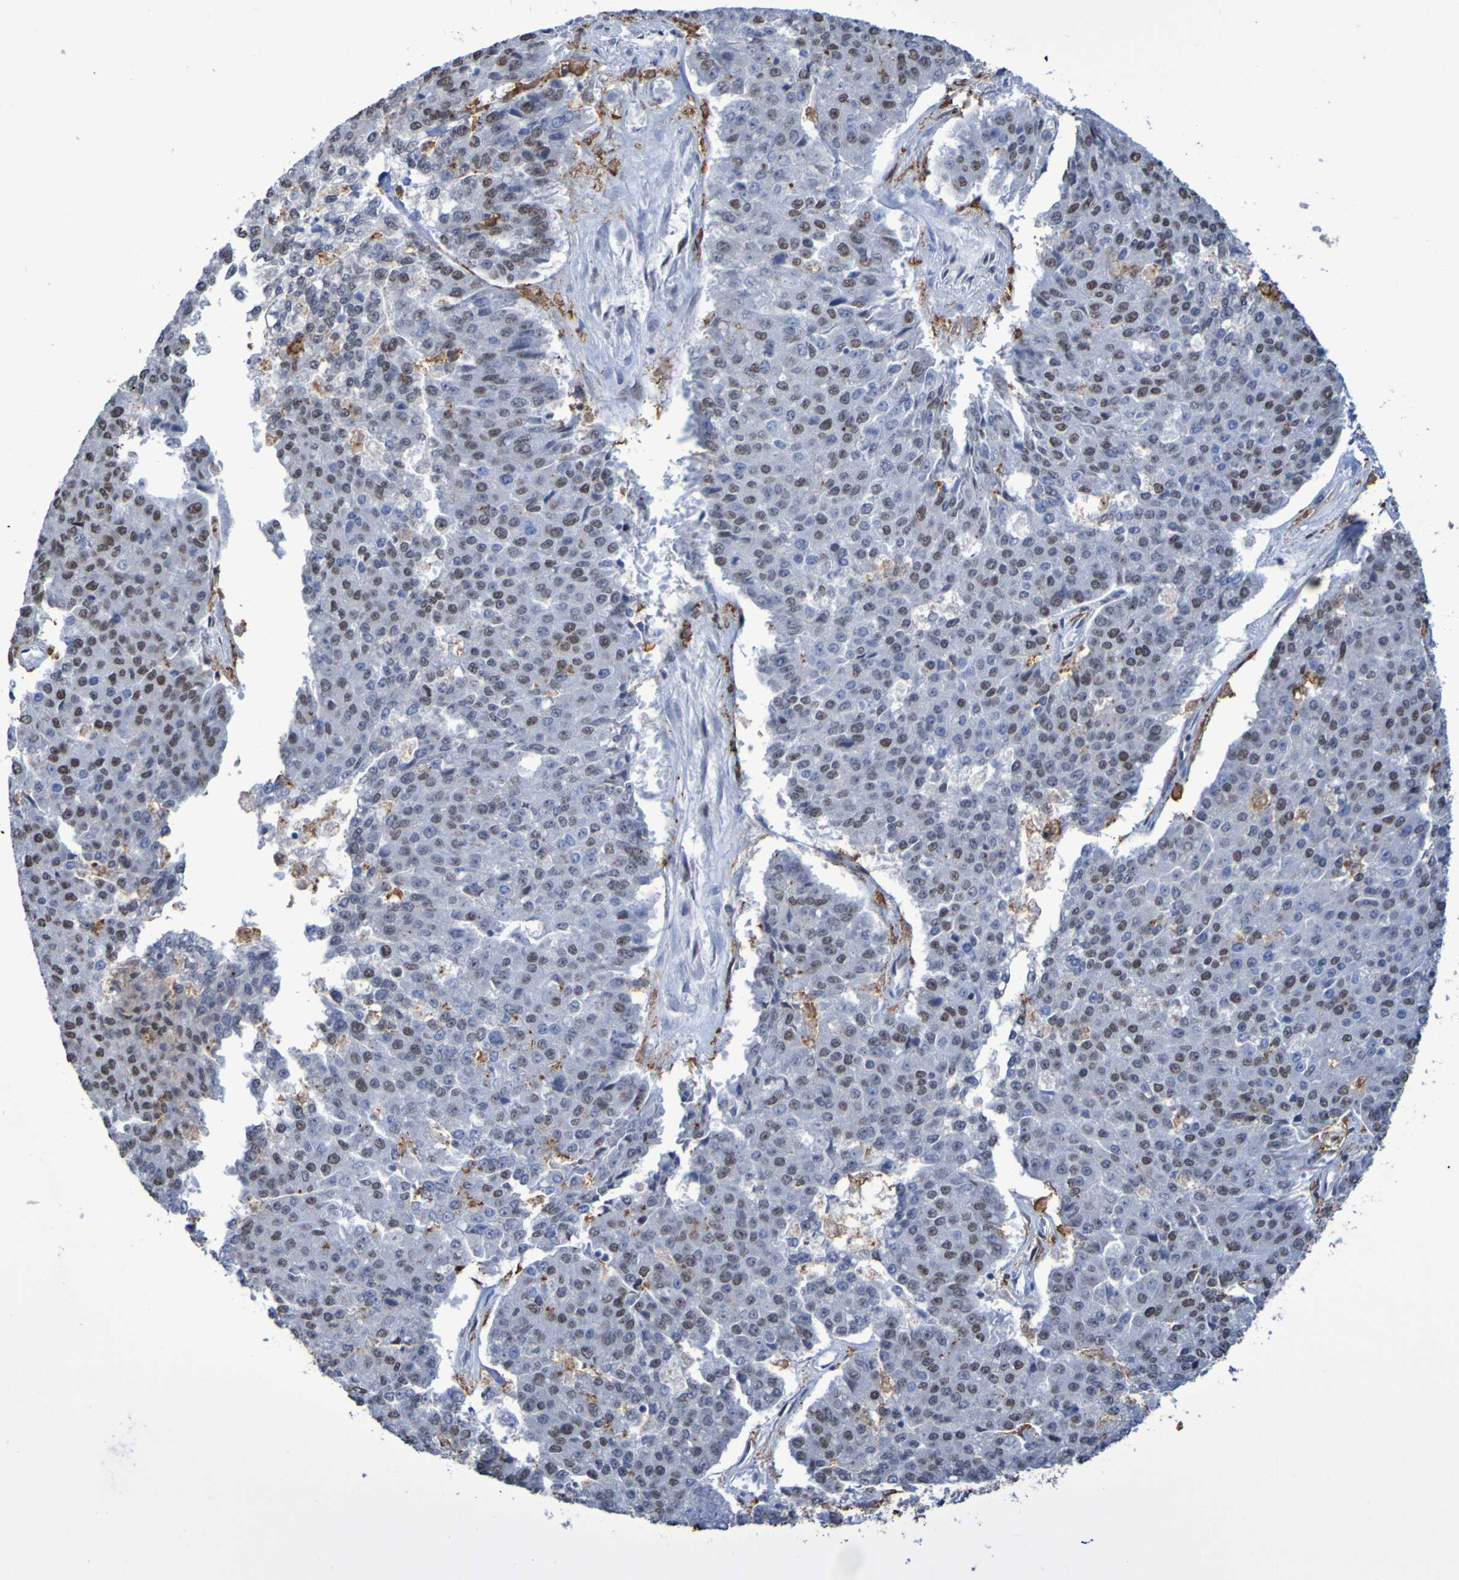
{"staining": {"intensity": "moderate", "quantity": "25%-75%", "location": "nuclear"}, "tissue": "pancreatic cancer", "cell_type": "Tumor cells", "image_type": "cancer", "snomed": [{"axis": "morphology", "description": "Adenocarcinoma, NOS"}, {"axis": "topography", "description": "Pancreas"}], "caption": "Tumor cells show moderate nuclear expression in approximately 25%-75% of cells in adenocarcinoma (pancreatic).", "gene": "MRTFB", "patient": {"sex": "male", "age": 50}}